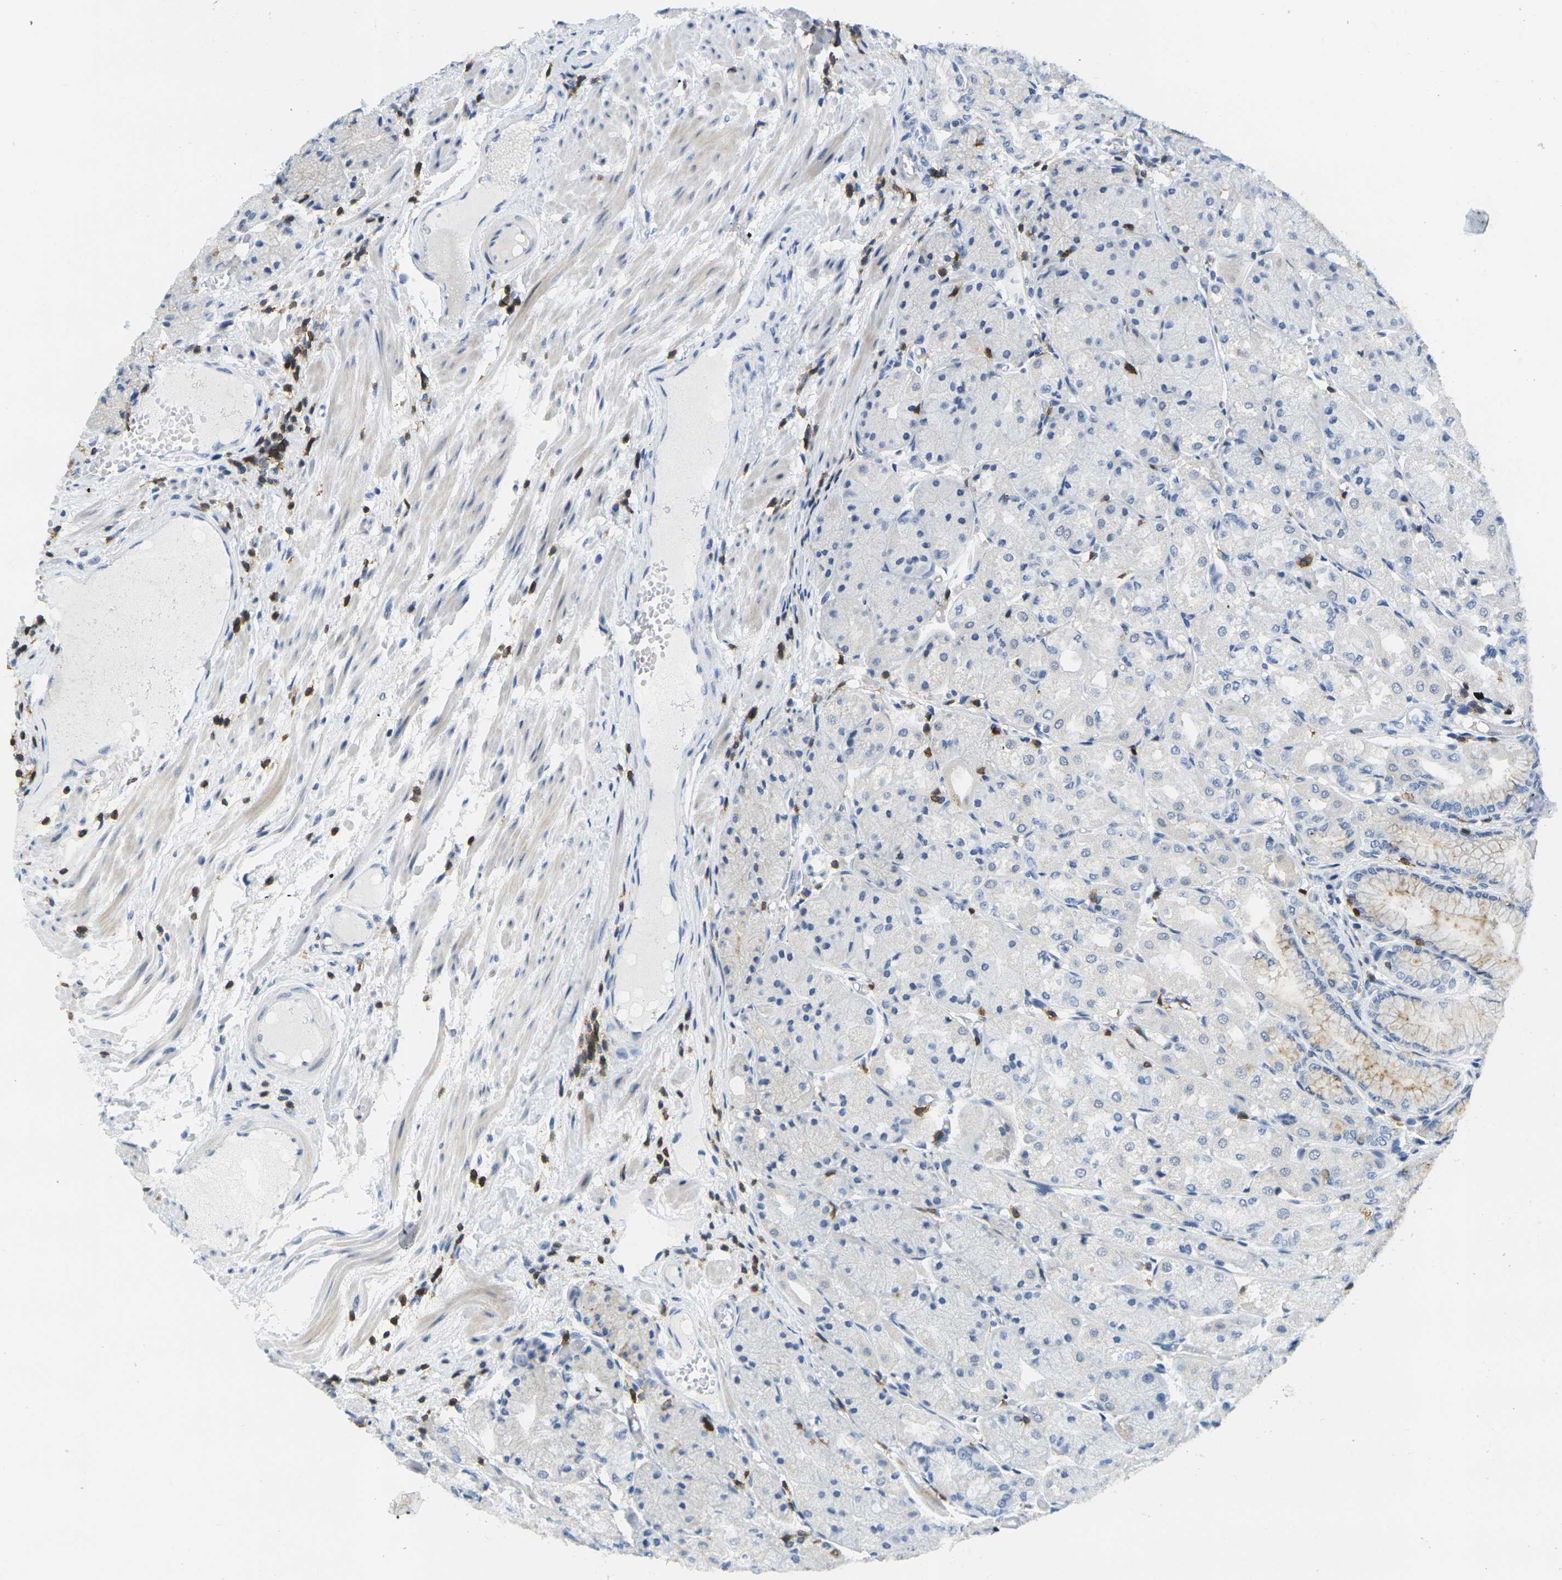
{"staining": {"intensity": "negative", "quantity": "none", "location": "none"}, "tissue": "stomach", "cell_type": "Glandular cells", "image_type": "normal", "snomed": [{"axis": "morphology", "description": "Normal tissue, NOS"}, {"axis": "topography", "description": "Stomach, upper"}], "caption": "Immunohistochemistry (IHC) micrograph of unremarkable human stomach stained for a protein (brown), which exhibits no expression in glandular cells. (Stains: DAB IHC with hematoxylin counter stain, Microscopy: brightfield microscopy at high magnification).", "gene": "CD3D", "patient": {"sex": "male", "age": 72}}